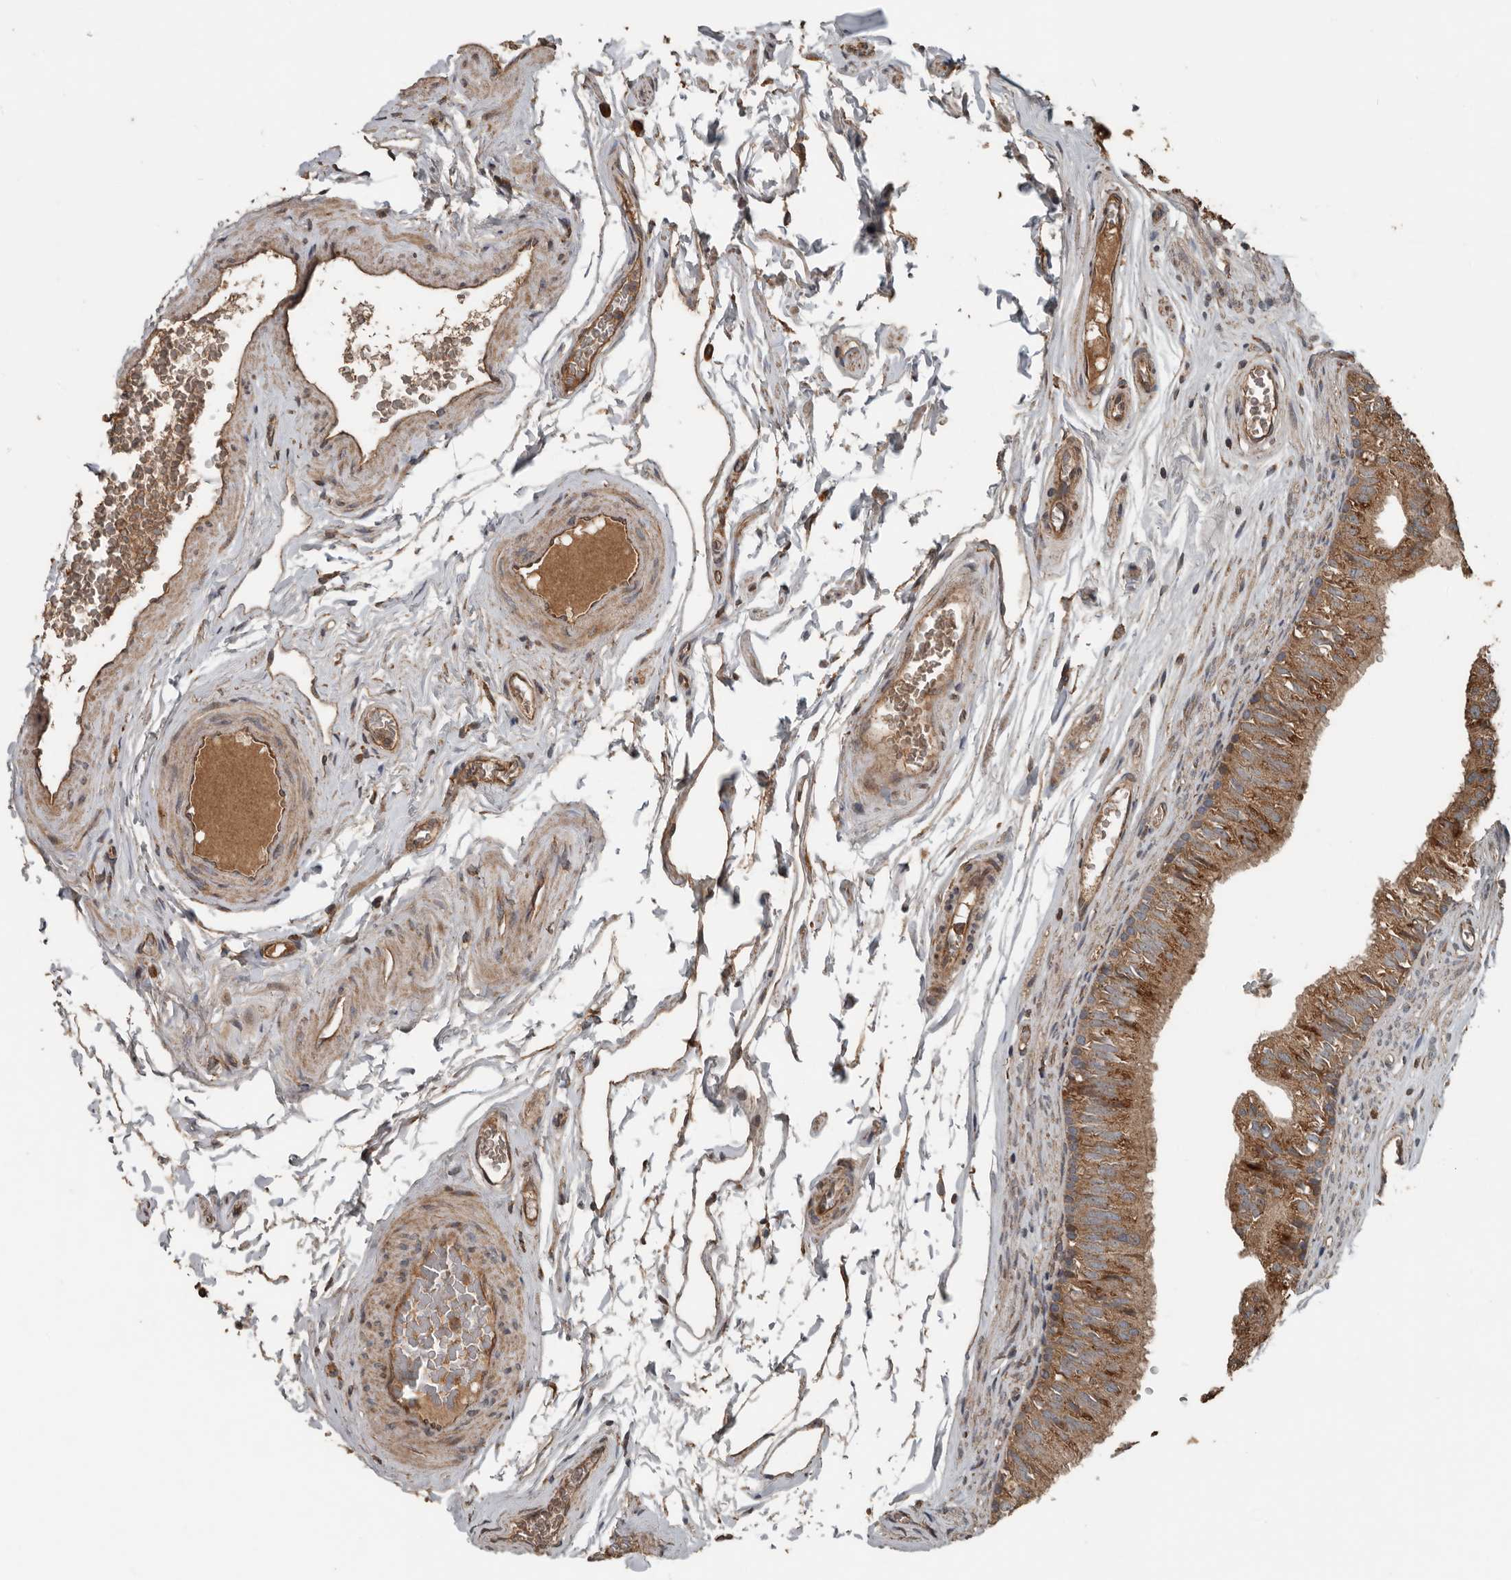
{"staining": {"intensity": "moderate", "quantity": ">75%", "location": "cytoplasmic/membranous"}, "tissue": "epididymis", "cell_type": "Glandular cells", "image_type": "normal", "snomed": [{"axis": "morphology", "description": "Normal tissue, NOS"}, {"axis": "topography", "description": "Epididymis"}], "caption": "Immunohistochemistry staining of benign epididymis, which reveals medium levels of moderate cytoplasmic/membranous staining in about >75% of glandular cells indicating moderate cytoplasmic/membranous protein staining. The staining was performed using DAB (brown) for protein detection and nuclei were counterstained in hematoxylin (blue).", "gene": "RNF207", "patient": {"sex": "male", "age": 36}}